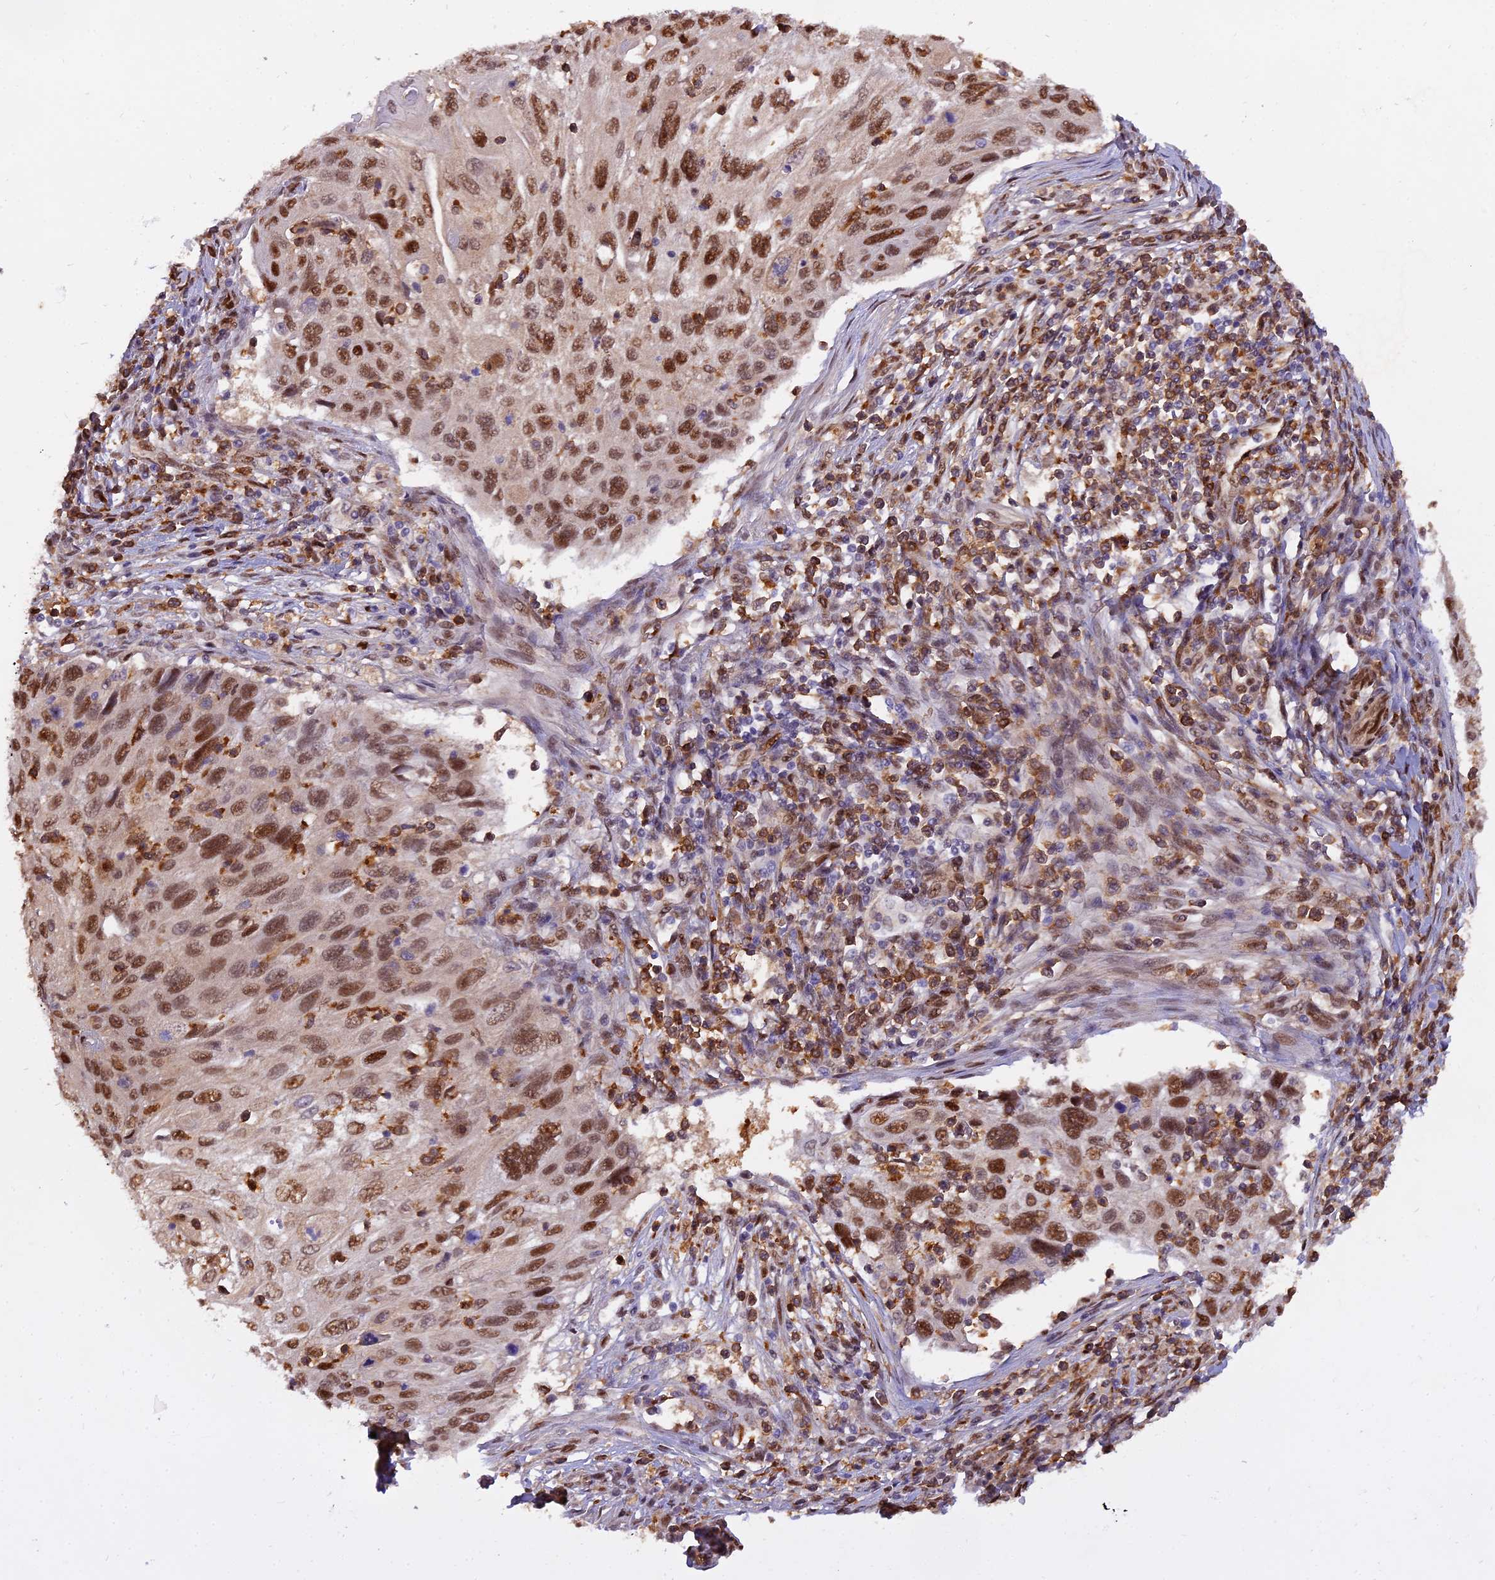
{"staining": {"intensity": "moderate", "quantity": ">75%", "location": "nuclear"}, "tissue": "cervical cancer", "cell_type": "Tumor cells", "image_type": "cancer", "snomed": [{"axis": "morphology", "description": "Squamous cell carcinoma, NOS"}, {"axis": "topography", "description": "Cervix"}], "caption": "A photomicrograph of cervical cancer stained for a protein displays moderate nuclear brown staining in tumor cells.", "gene": "NPEPL1", "patient": {"sex": "female", "age": 70}}